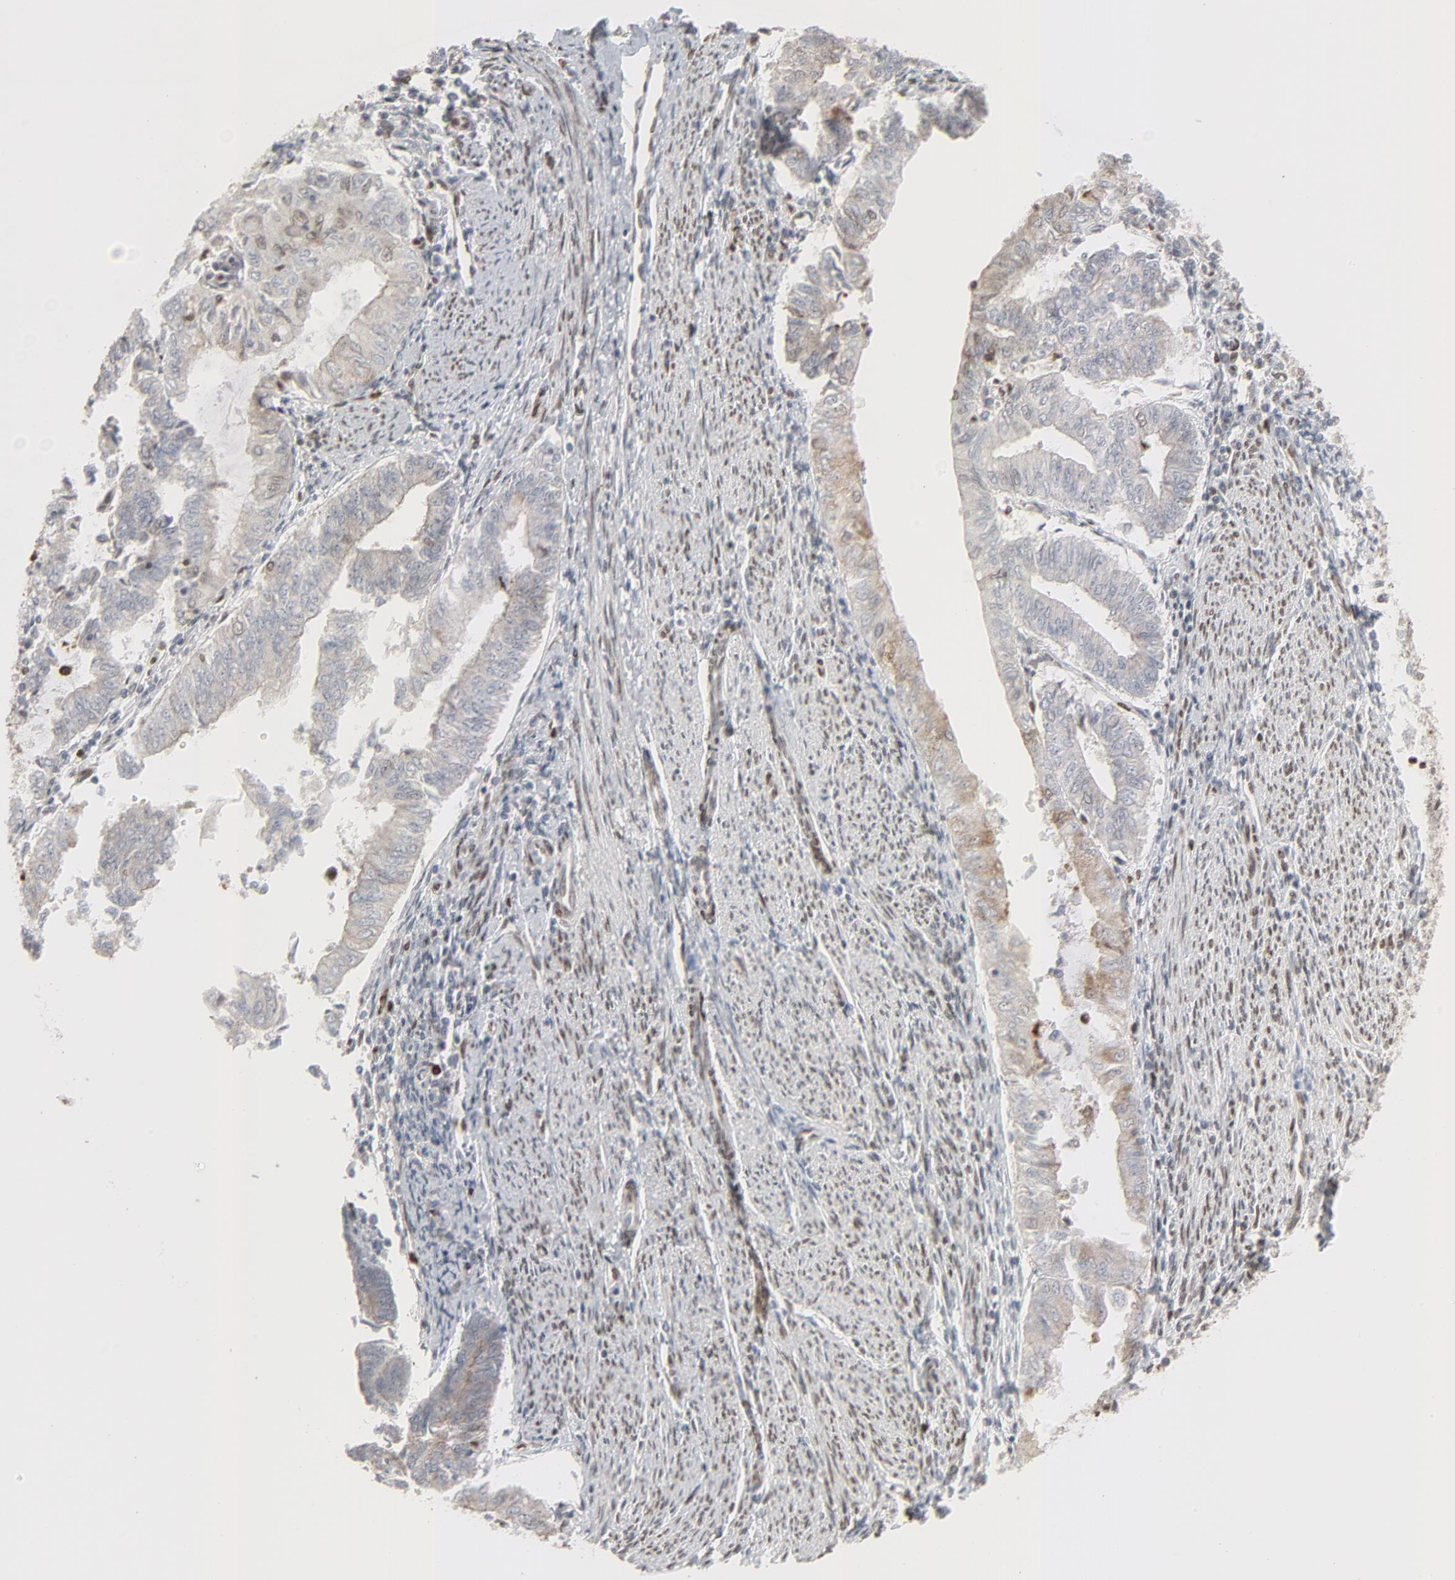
{"staining": {"intensity": "moderate", "quantity": "<25%", "location": "nuclear"}, "tissue": "endometrial cancer", "cell_type": "Tumor cells", "image_type": "cancer", "snomed": [{"axis": "morphology", "description": "Adenocarcinoma, NOS"}, {"axis": "topography", "description": "Endometrium"}], "caption": "Endometrial cancer (adenocarcinoma) stained for a protein reveals moderate nuclear positivity in tumor cells. The staining was performed using DAB (3,3'-diaminobenzidine), with brown indicating positive protein expression. Nuclei are stained blue with hematoxylin.", "gene": "CUX1", "patient": {"sex": "female", "age": 66}}